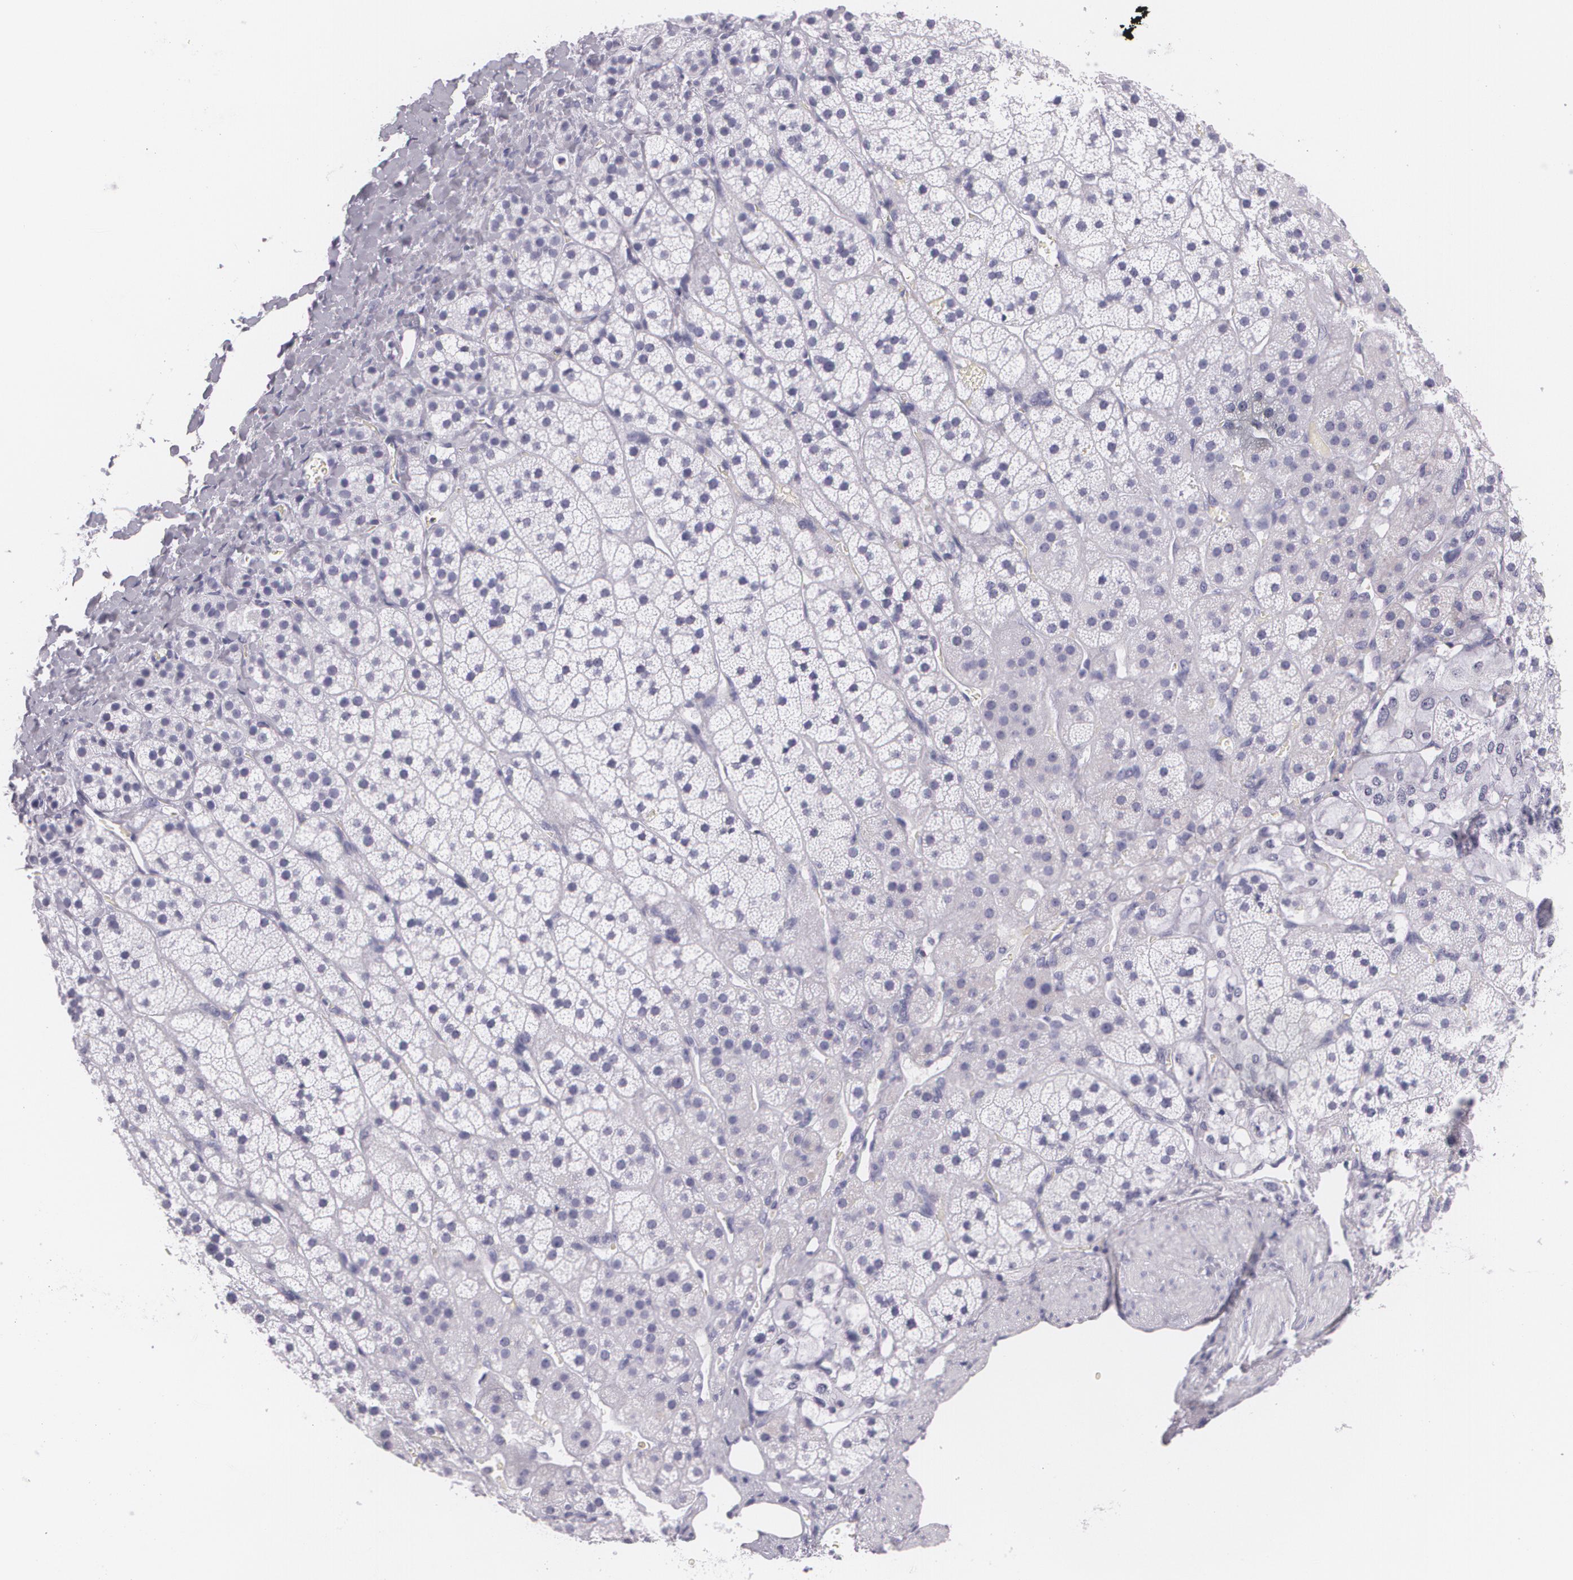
{"staining": {"intensity": "negative", "quantity": "none", "location": "none"}, "tissue": "adrenal gland", "cell_type": "Glandular cells", "image_type": "normal", "snomed": [{"axis": "morphology", "description": "Normal tissue, NOS"}, {"axis": "topography", "description": "Adrenal gland"}], "caption": "There is no significant positivity in glandular cells of adrenal gland. (DAB (3,3'-diaminobenzidine) immunohistochemistry with hematoxylin counter stain).", "gene": "DLG4", "patient": {"sex": "female", "age": 44}}